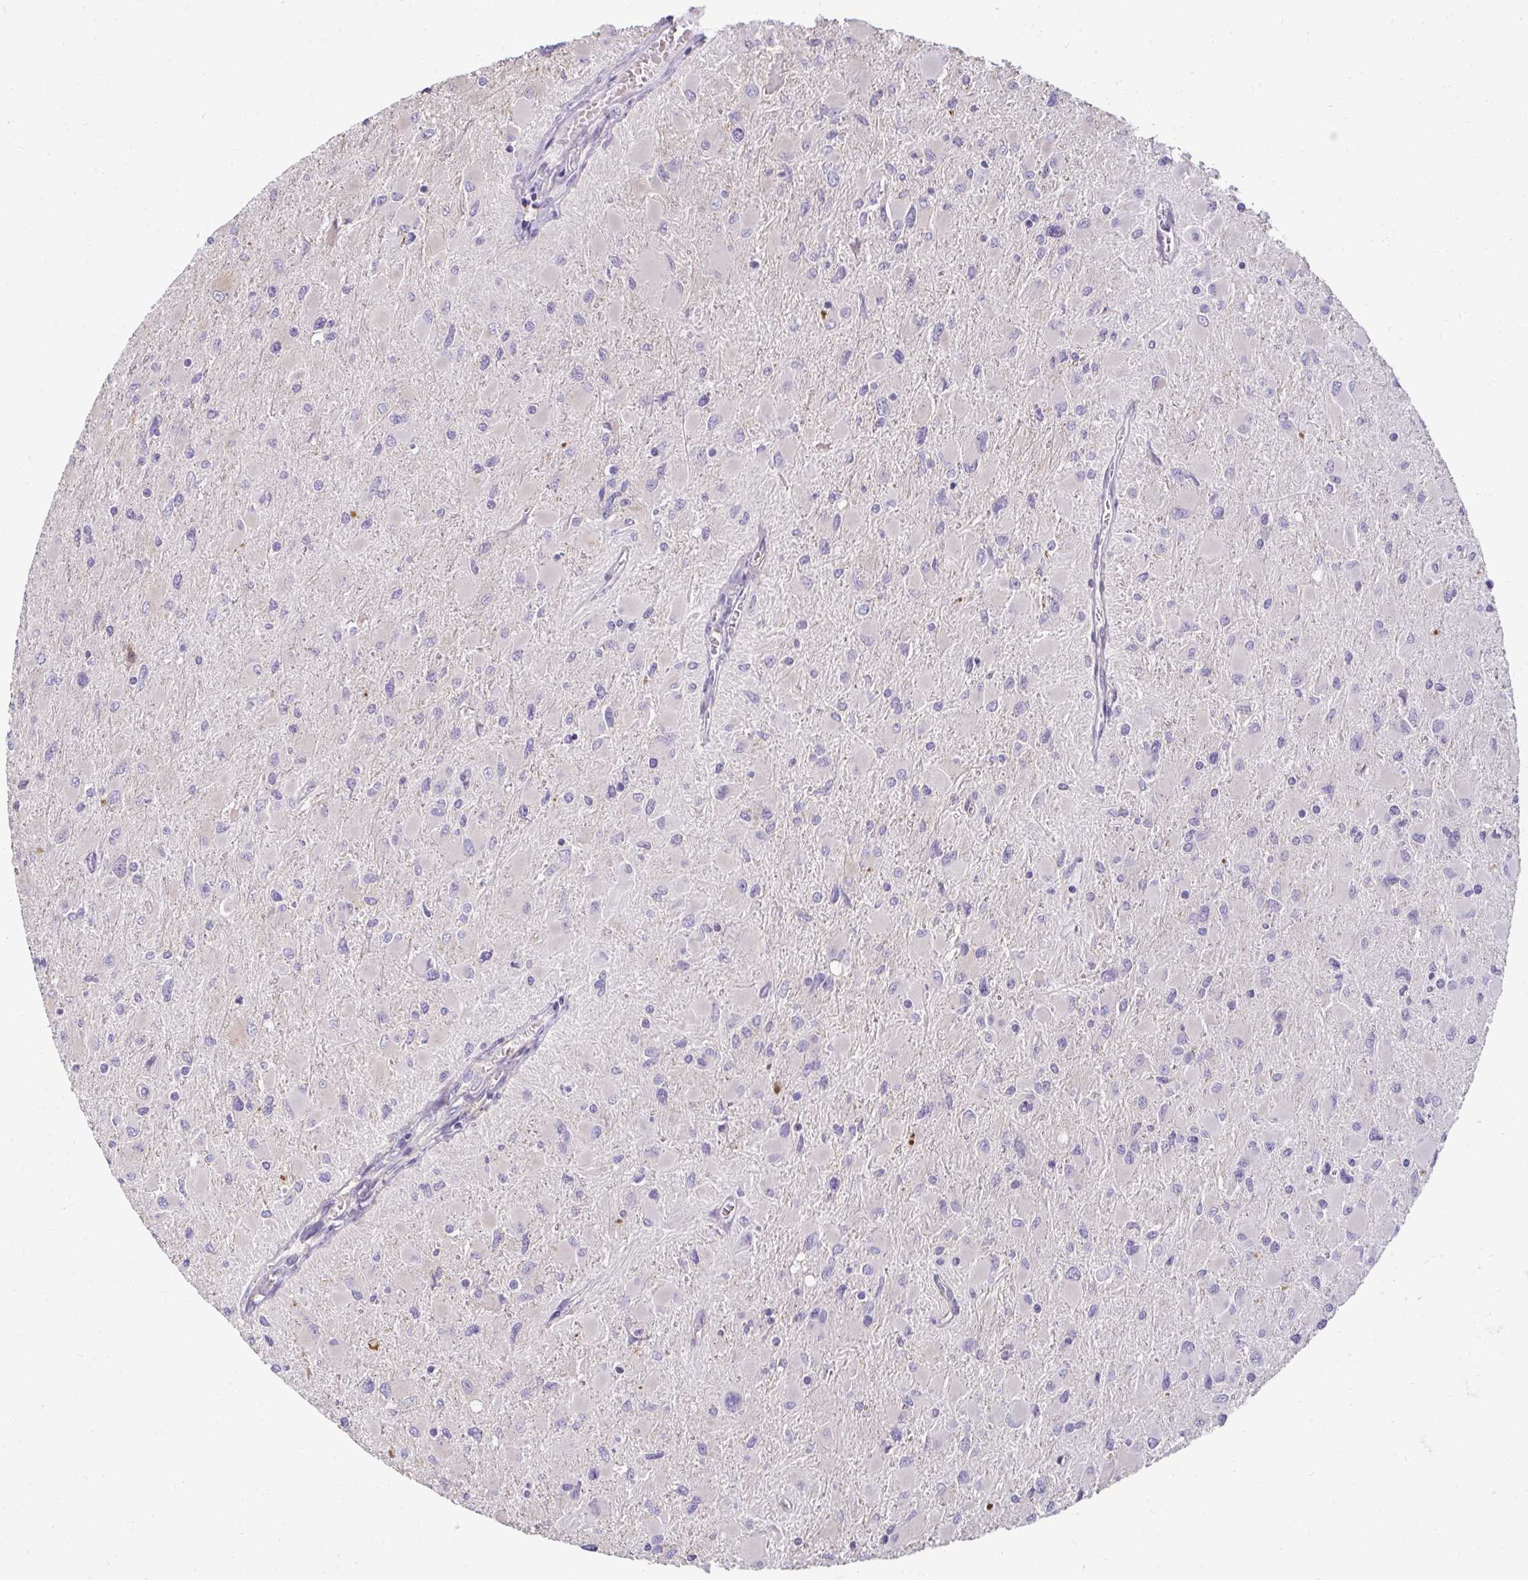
{"staining": {"intensity": "negative", "quantity": "none", "location": "none"}, "tissue": "glioma", "cell_type": "Tumor cells", "image_type": "cancer", "snomed": [{"axis": "morphology", "description": "Glioma, malignant, High grade"}, {"axis": "topography", "description": "Cerebral cortex"}], "caption": "Glioma stained for a protein using immunohistochemistry (IHC) reveals no expression tumor cells.", "gene": "PDE2A", "patient": {"sex": "female", "age": 36}}